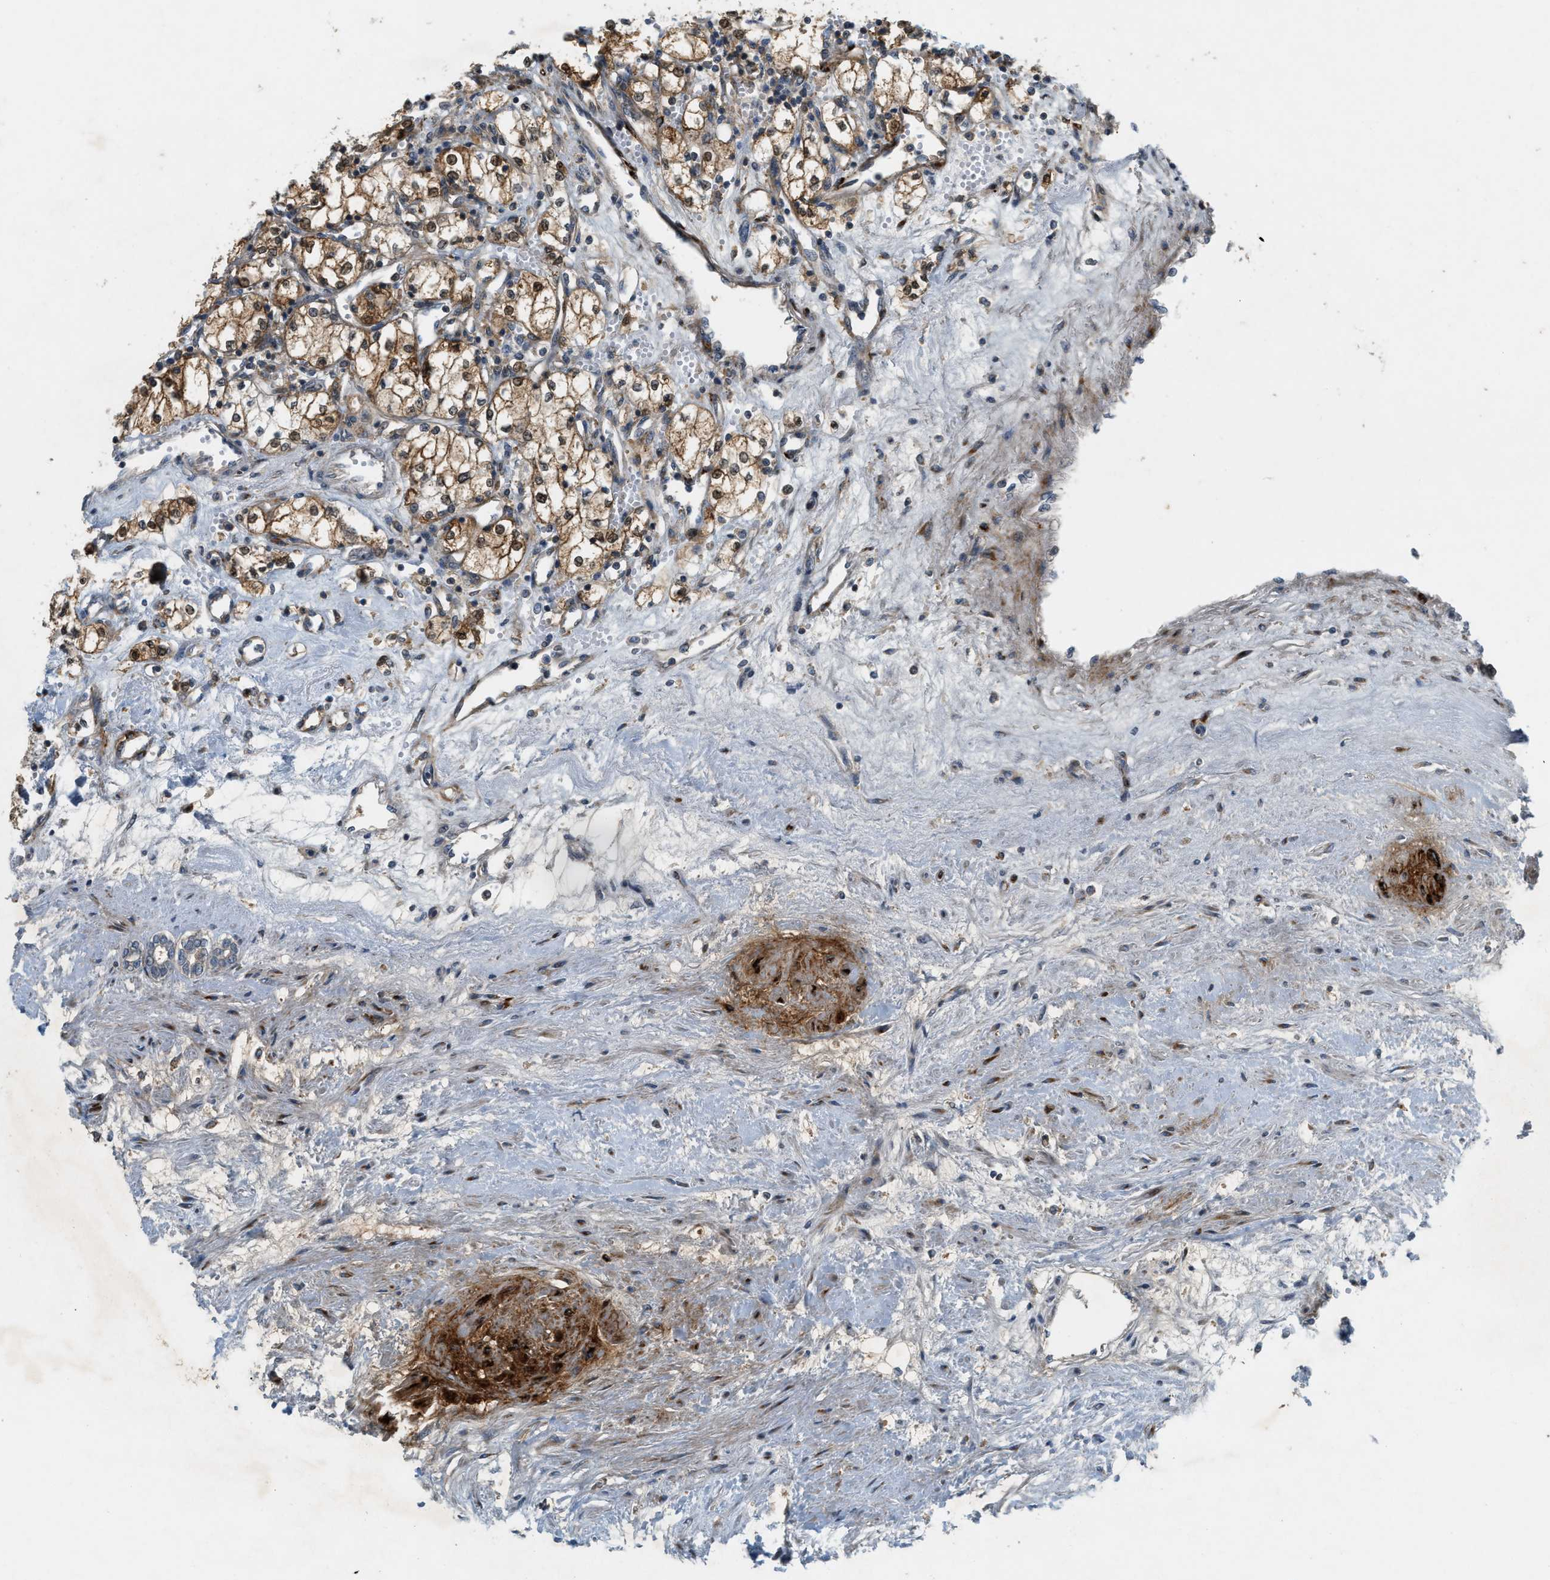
{"staining": {"intensity": "moderate", "quantity": ">75%", "location": "cytoplasmic/membranous,nuclear"}, "tissue": "renal cancer", "cell_type": "Tumor cells", "image_type": "cancer", "snomed": [{"axis": "morphology", "description": "Adenocarcinoma, NOS"}, {"axis": "topography", "description": "Kidney"}], "caption": "The image displays staining of renal cancer, revealing moderate cytoplasmic/membranous and nuclear protein expression (brown color) within tumor cells.", "gene": "PDCL3", "patient": {"sex": "male", "age": 59}}